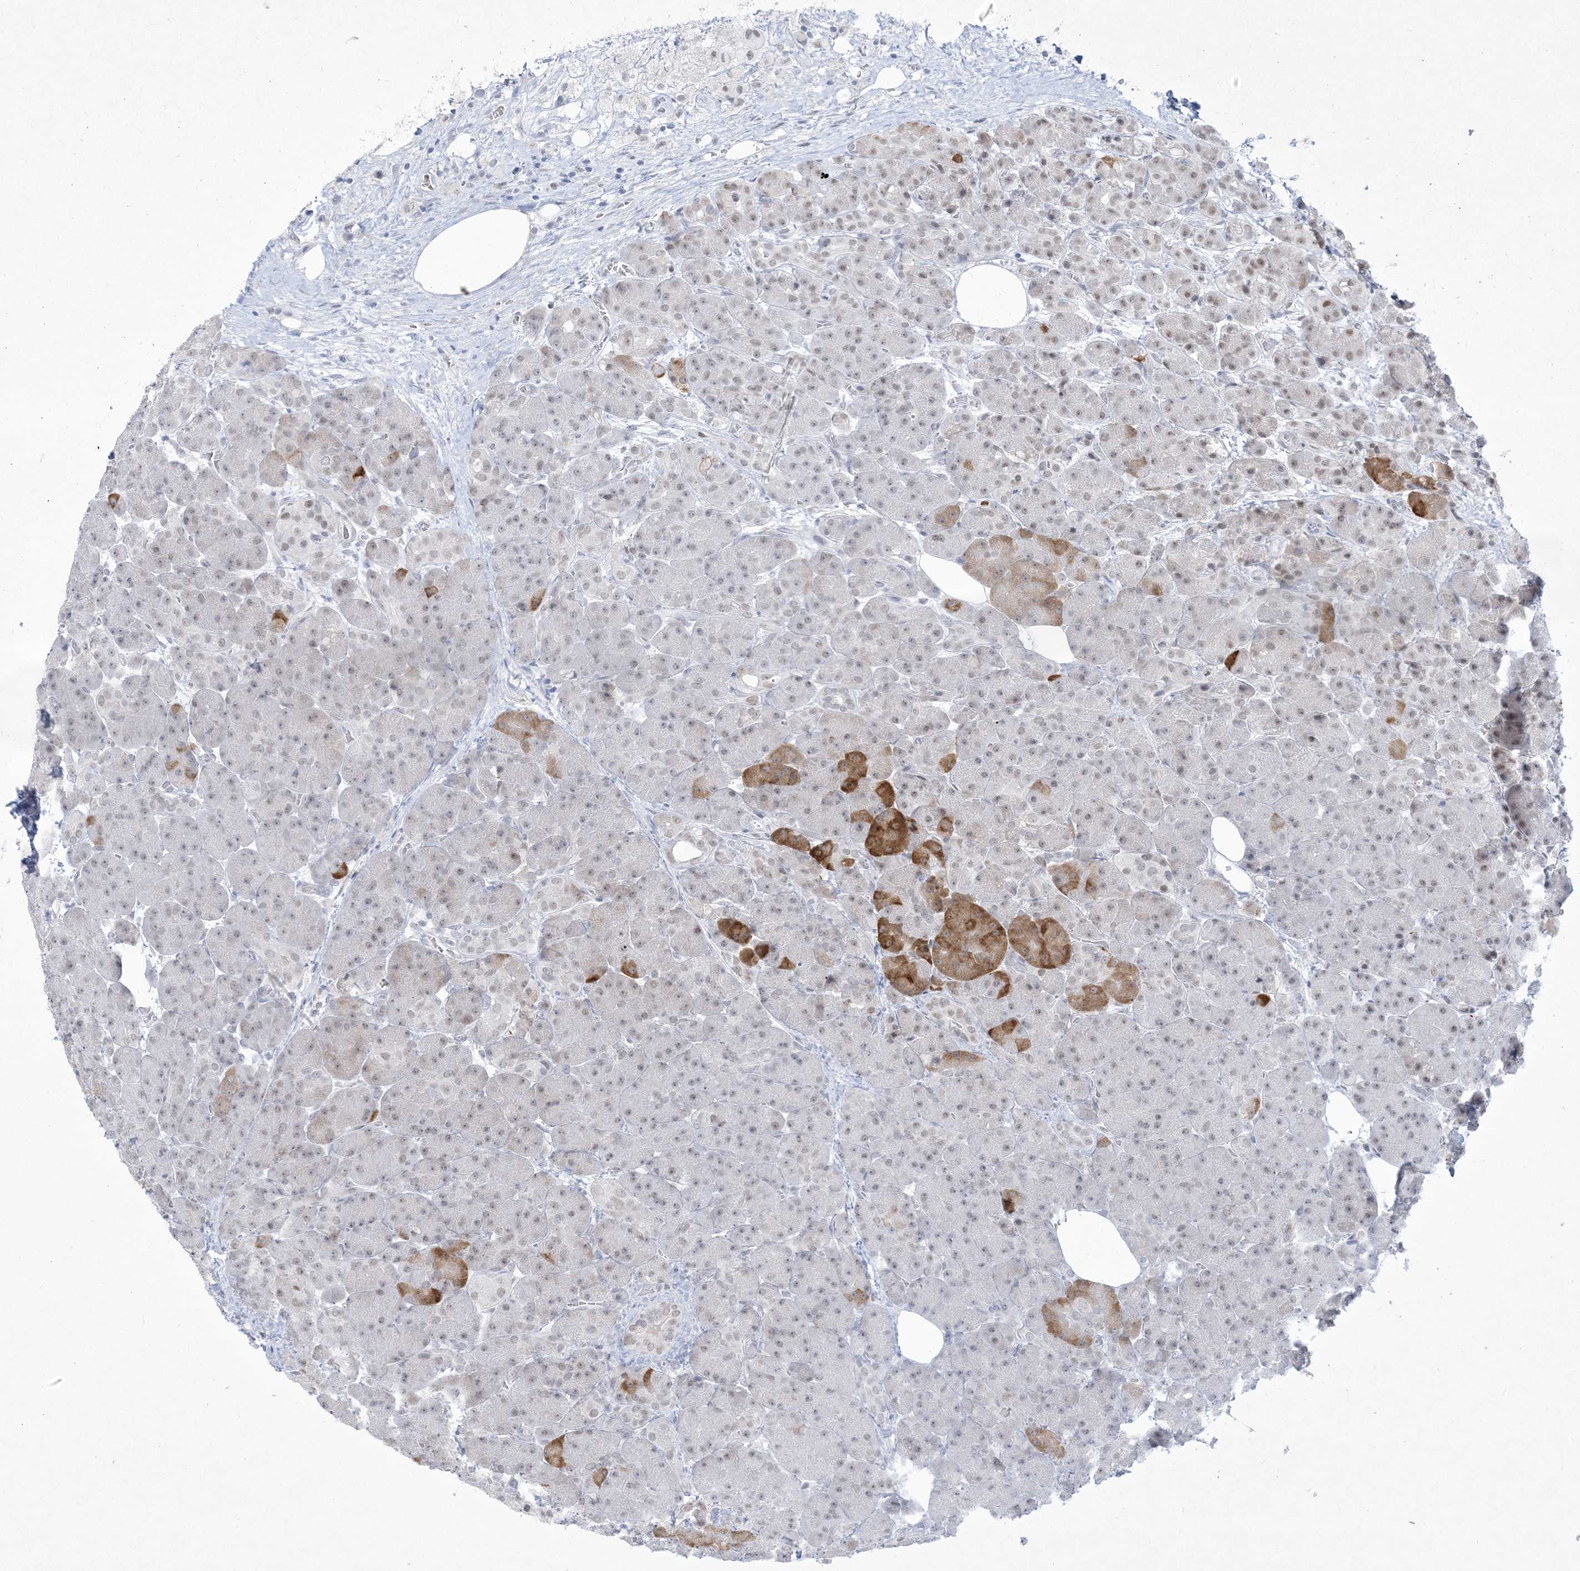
{"staining": {"intensity": "moderate", "quantity": "<25%", "location": "cytoplasmic/membranous"}, "tissue": "pancreas", "cell_type": "Exocrine glandular cells", "image_type": "normal", "snomed": [{"axis": "morphology", "description": "Normal tissue, NOS"}, {"axis": "topography", "description": "Pancreas"}], "caption": "This photomicrograph demonstrates immunohistochemistry staining of normal pancreas, with low moderate cytoplasmic/membranous expression in approximately <25% of exocrine glandular cells.", "gene": "HOMEZ", "patient": {"sex": "male", "age": 63}}